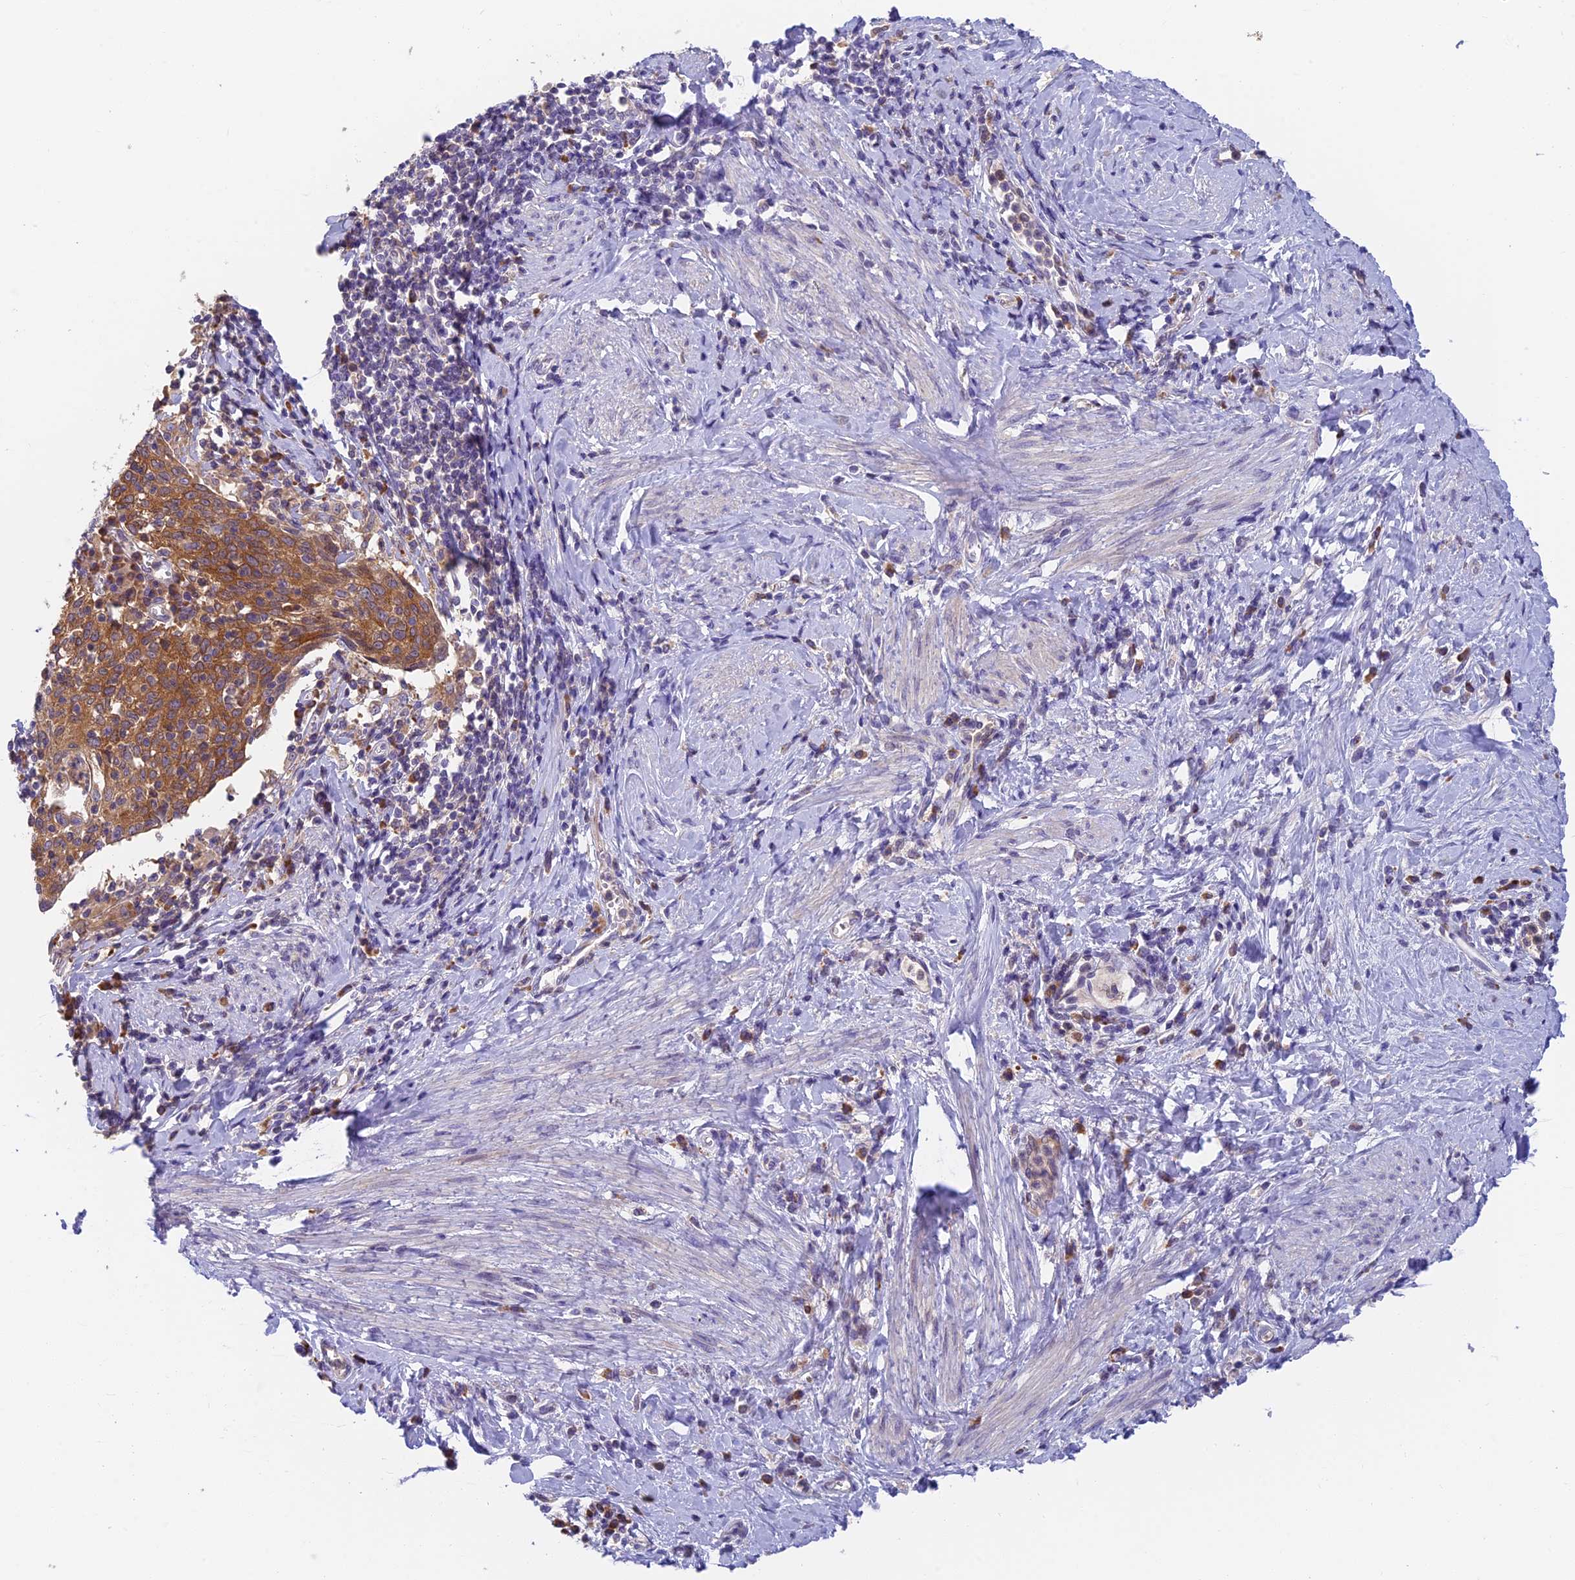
{"staining": {"intensity": "moderate", "quantity": ">75%", "location": "cytoplasmic/membranous"}, "tissue": "cervical cancer", "cell_type": "Tumor cells", "image_type": "cancer", "snomed": [{"axis": "morphology", "description": "Squamous cell carcinoma, NOS"}, {"axis": "topography", "description": "Cervix"}], "caption": "IHC (DAB (3,3'-diaminobenzidine)) staining of human cervical squamous cell carcinoma demonstrates moderate cytoplasmic/membranous protein expression in approximately >75% of tumor cells.", "gene": "IPO5", "patient": {"sex": "female", "age": 52}}